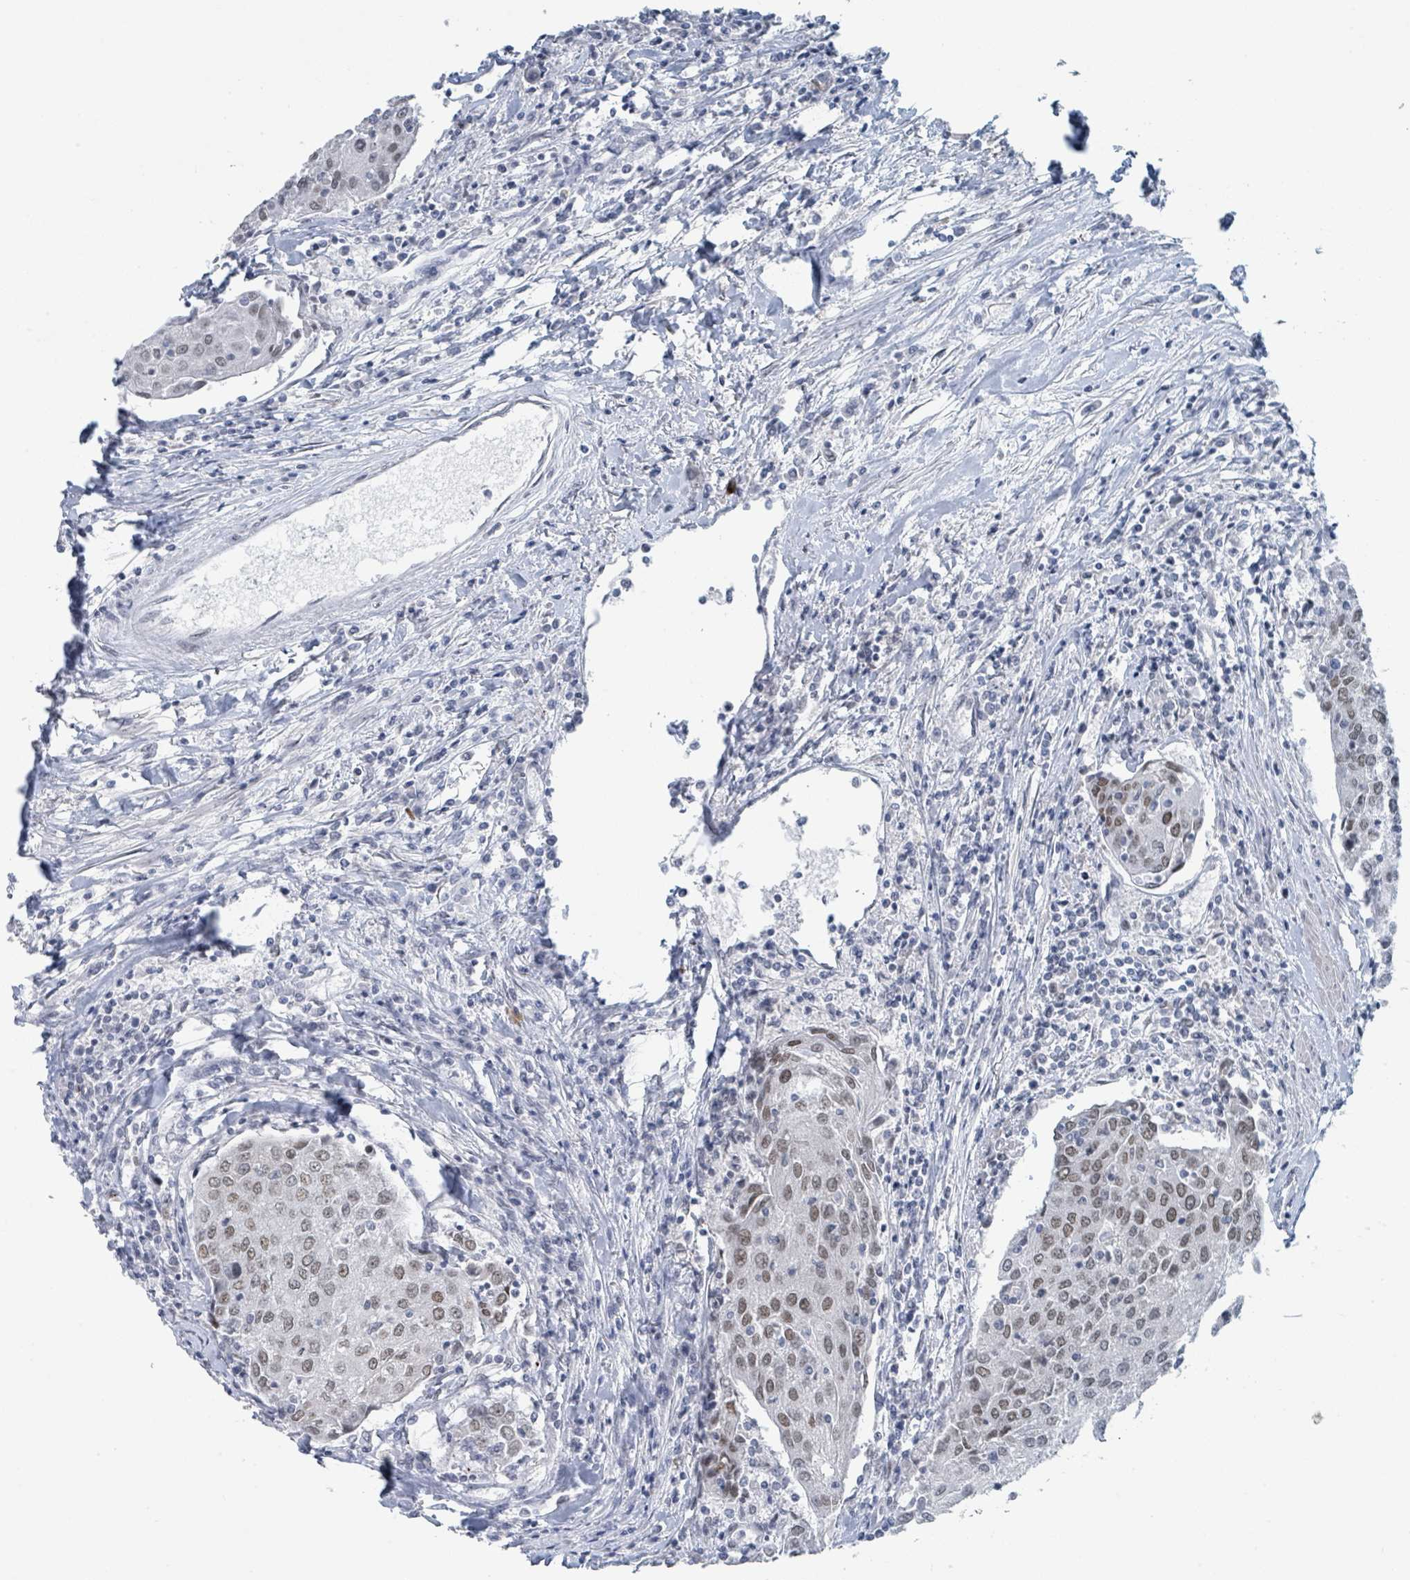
{"staining": {"intensity": "weak", "quantity": "25%-75%", "location": "nuclear"}, "tissue": "urothelial cancer", "cell_type": "Tumor cells", "image_type": "cancer", "snomed": [{"axis": "morphology", "description": "Urothelial carcinoma, High grade"}, {"axis": "topography", "description": "Urinary bladder"}], "caption": "Human urothelial cancer stained with a brown dye shows weak nuclear positive expression in approximately 25%-75% of tumor cells.", "gene": "EHMT2", "patient": {"sex": "female", "age": 85}}